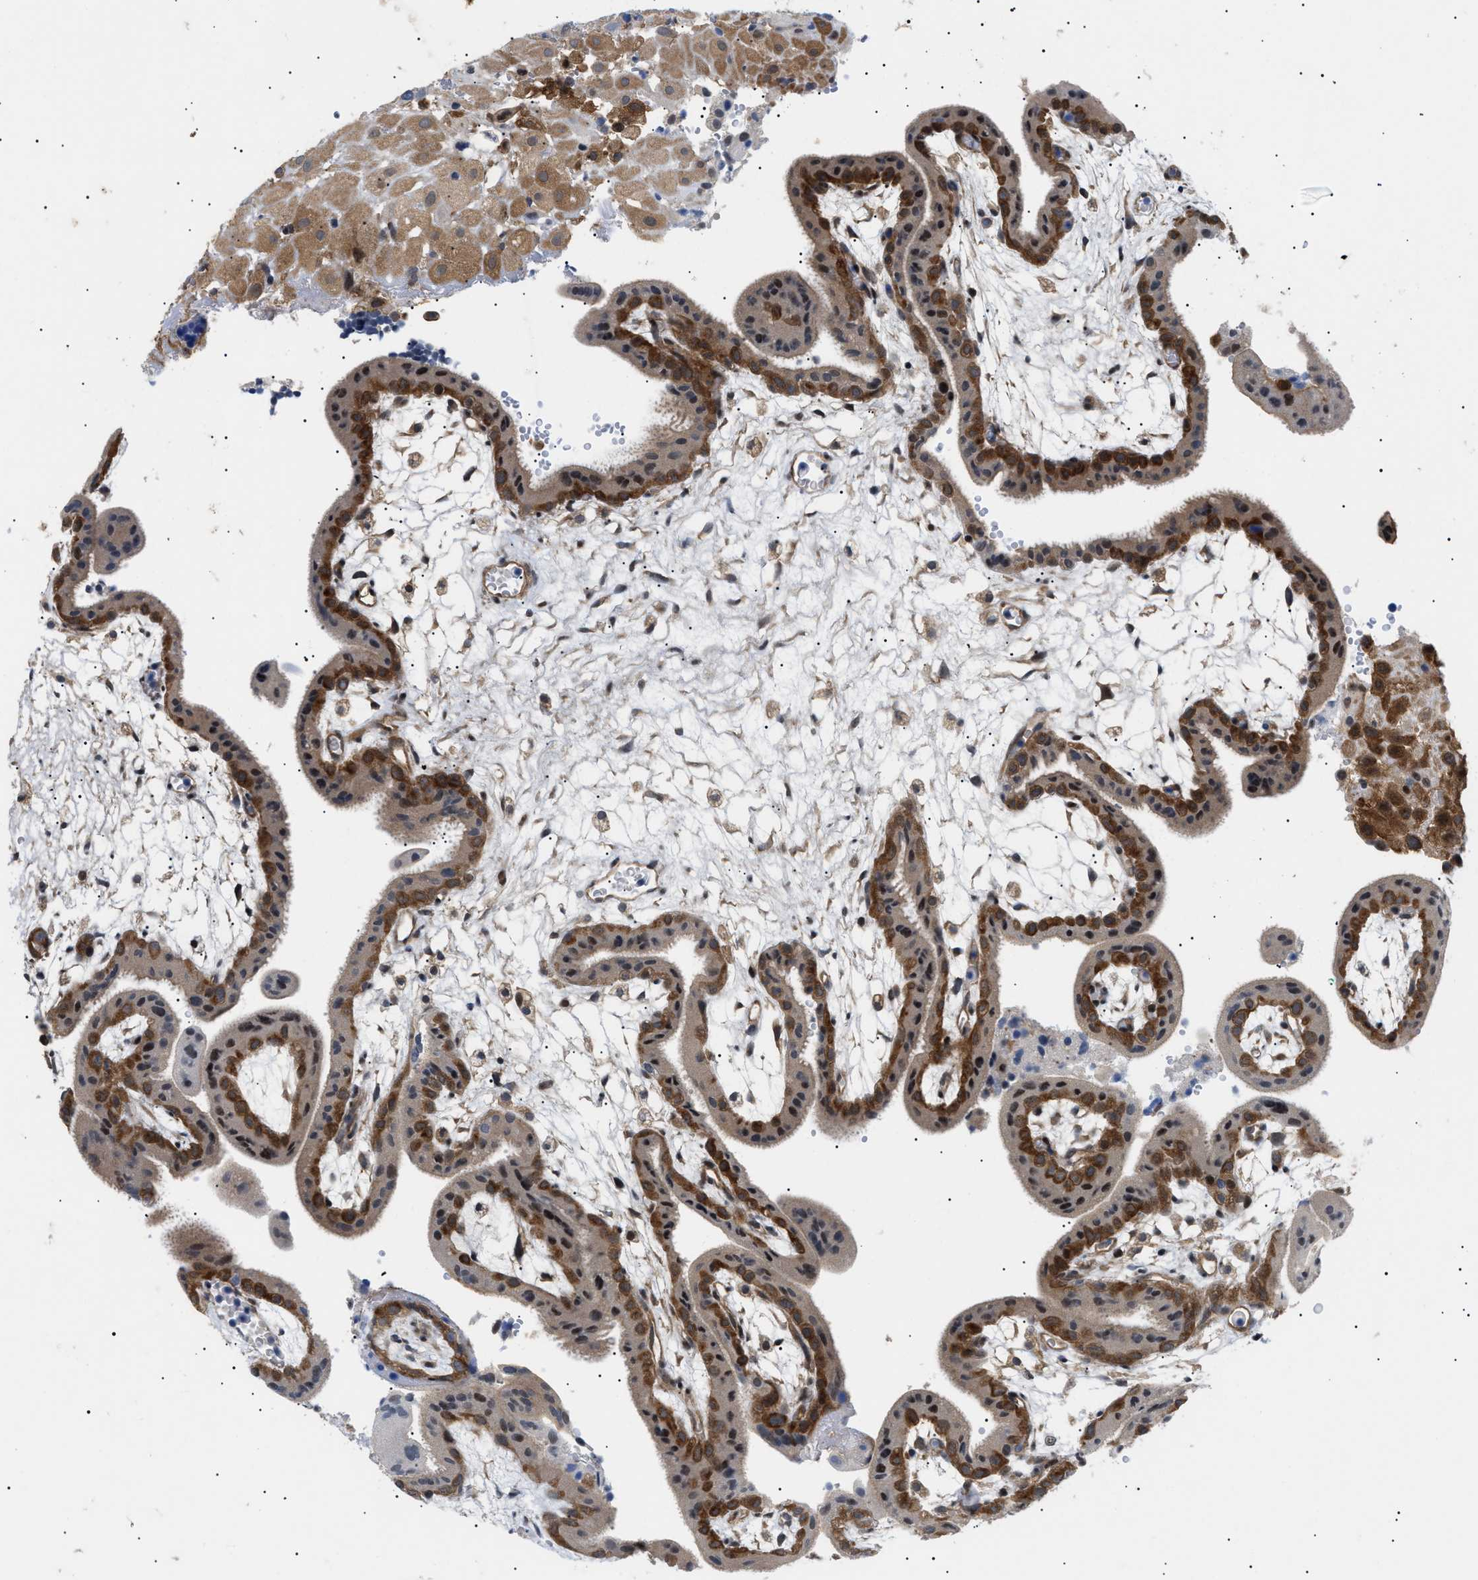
{"staining": {"intensity": "moderate", "quantity": ">75%", "location": "cytoplasmic/membranous"}, "tissue": "placenta", "cell_type": "Decidual cells", "image_type": "normal", "snomed": [{"axis": "morphology", "description": "Normal tissue, NOS"}, {"axis": "topography", "description": "Placenta"}], "caption": "The micrograph displays immunohistochemical staining of benign placenta. There is moderate cytoplasmic/membranous staining is appreciated in about >75% of decidual cells. The staining was performed using DAB (3,3'-diaminobenzidine) to visualize the protein expression in brown, while the nuclei were stained in blue with hematoxylin (Magnification: 20x).", "gene": "GARRE1", "patient": {"sex": "female", "age": 18}}